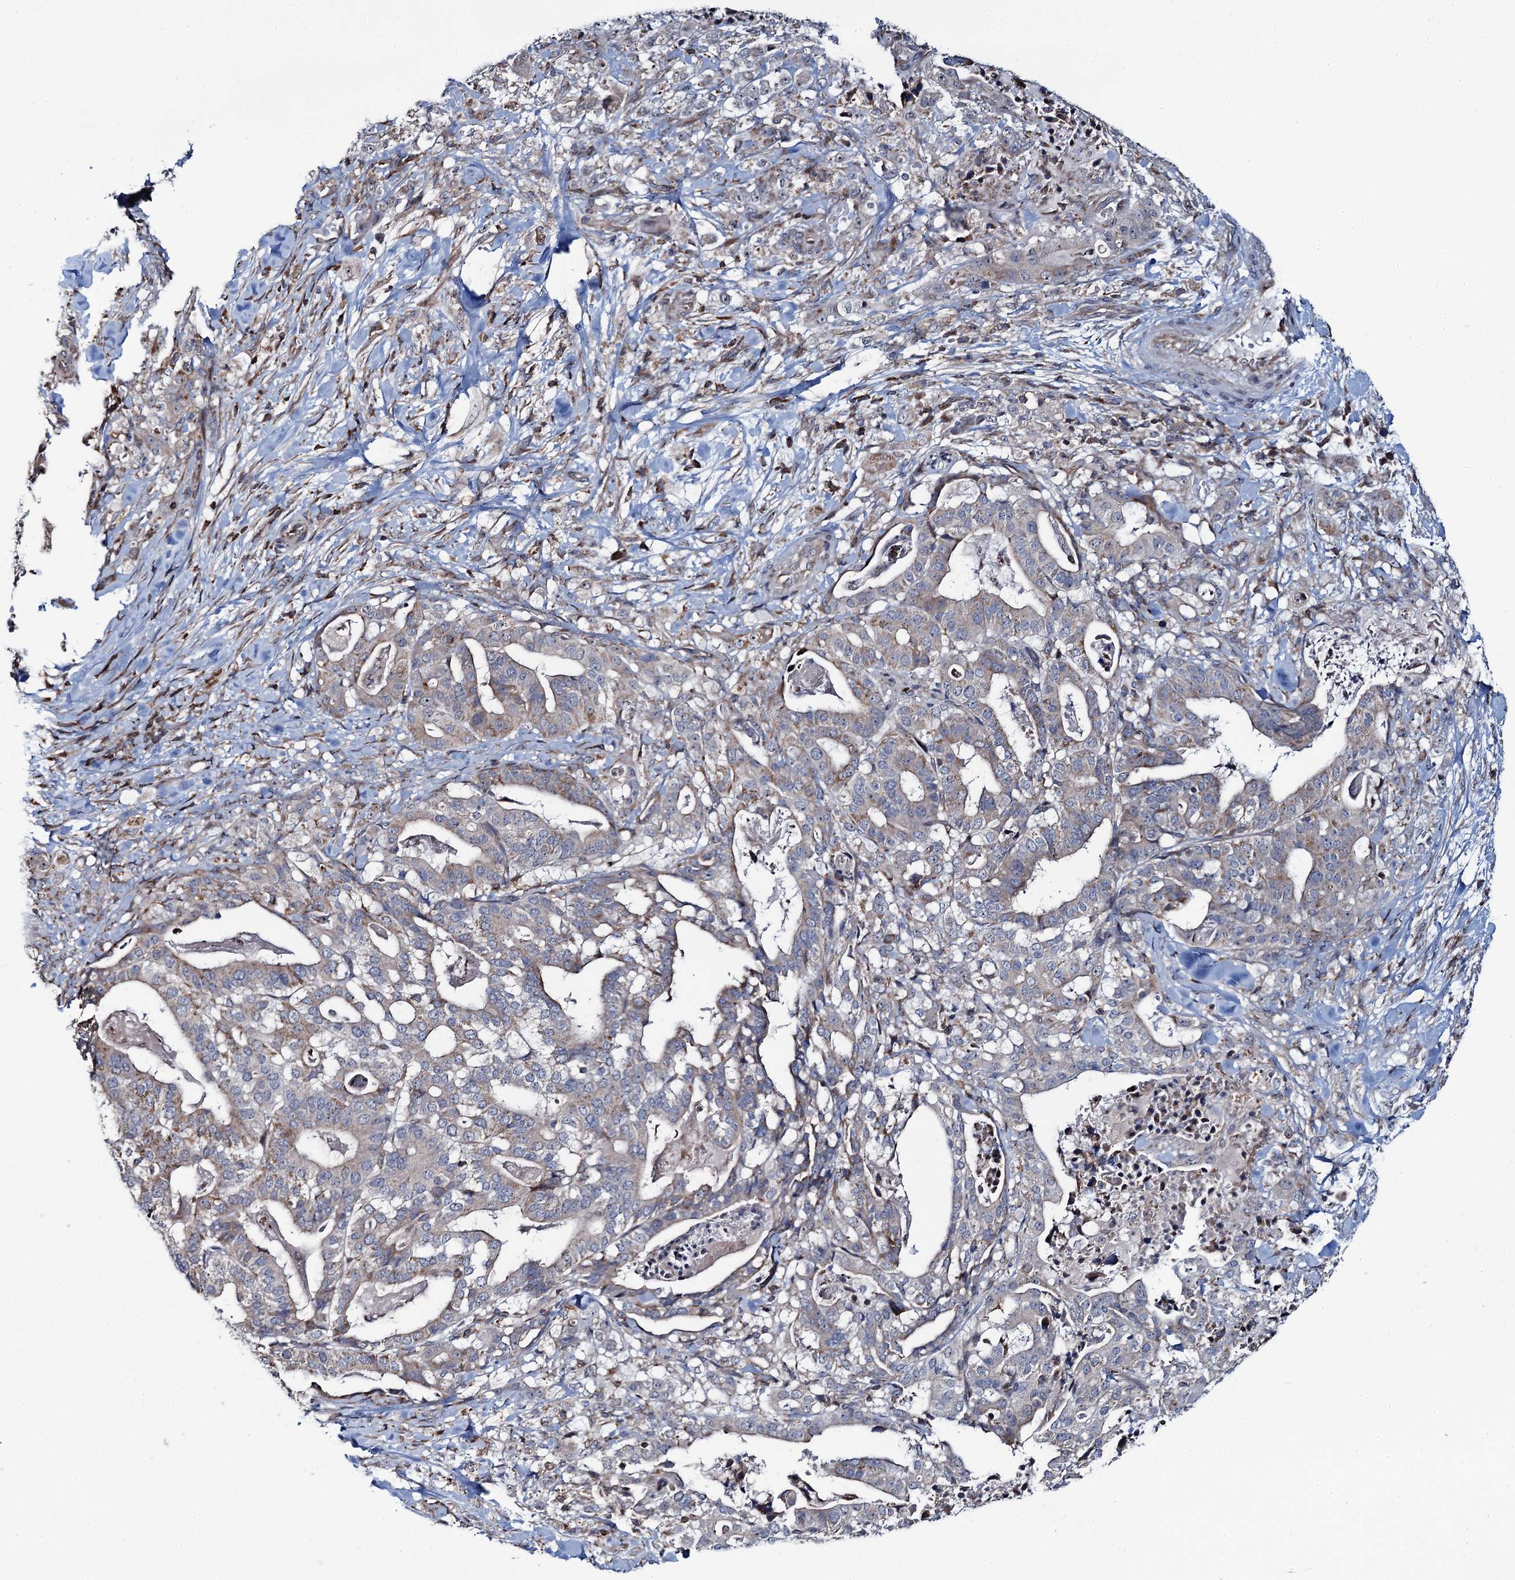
{"staining": {"intensity": "weak", "quantity": "<25%", "location": "cytoplasmic/membranous"}, "tissue": "stomach cancer", "cell_type": "Tumor cells", "image_type": "cancer", "snomed": [{"axis": "morphology", "description": "Adenocarcinoma, NOS"}, {"axis": "topography", "description": "Stomach"}], "caption": "Protein analysis of adenocarcinoma (stomach) demonstrates no significant expression in tumor cells.", "gene": "CCDC102A", "patient": {"sex": "male", "age": 48}}